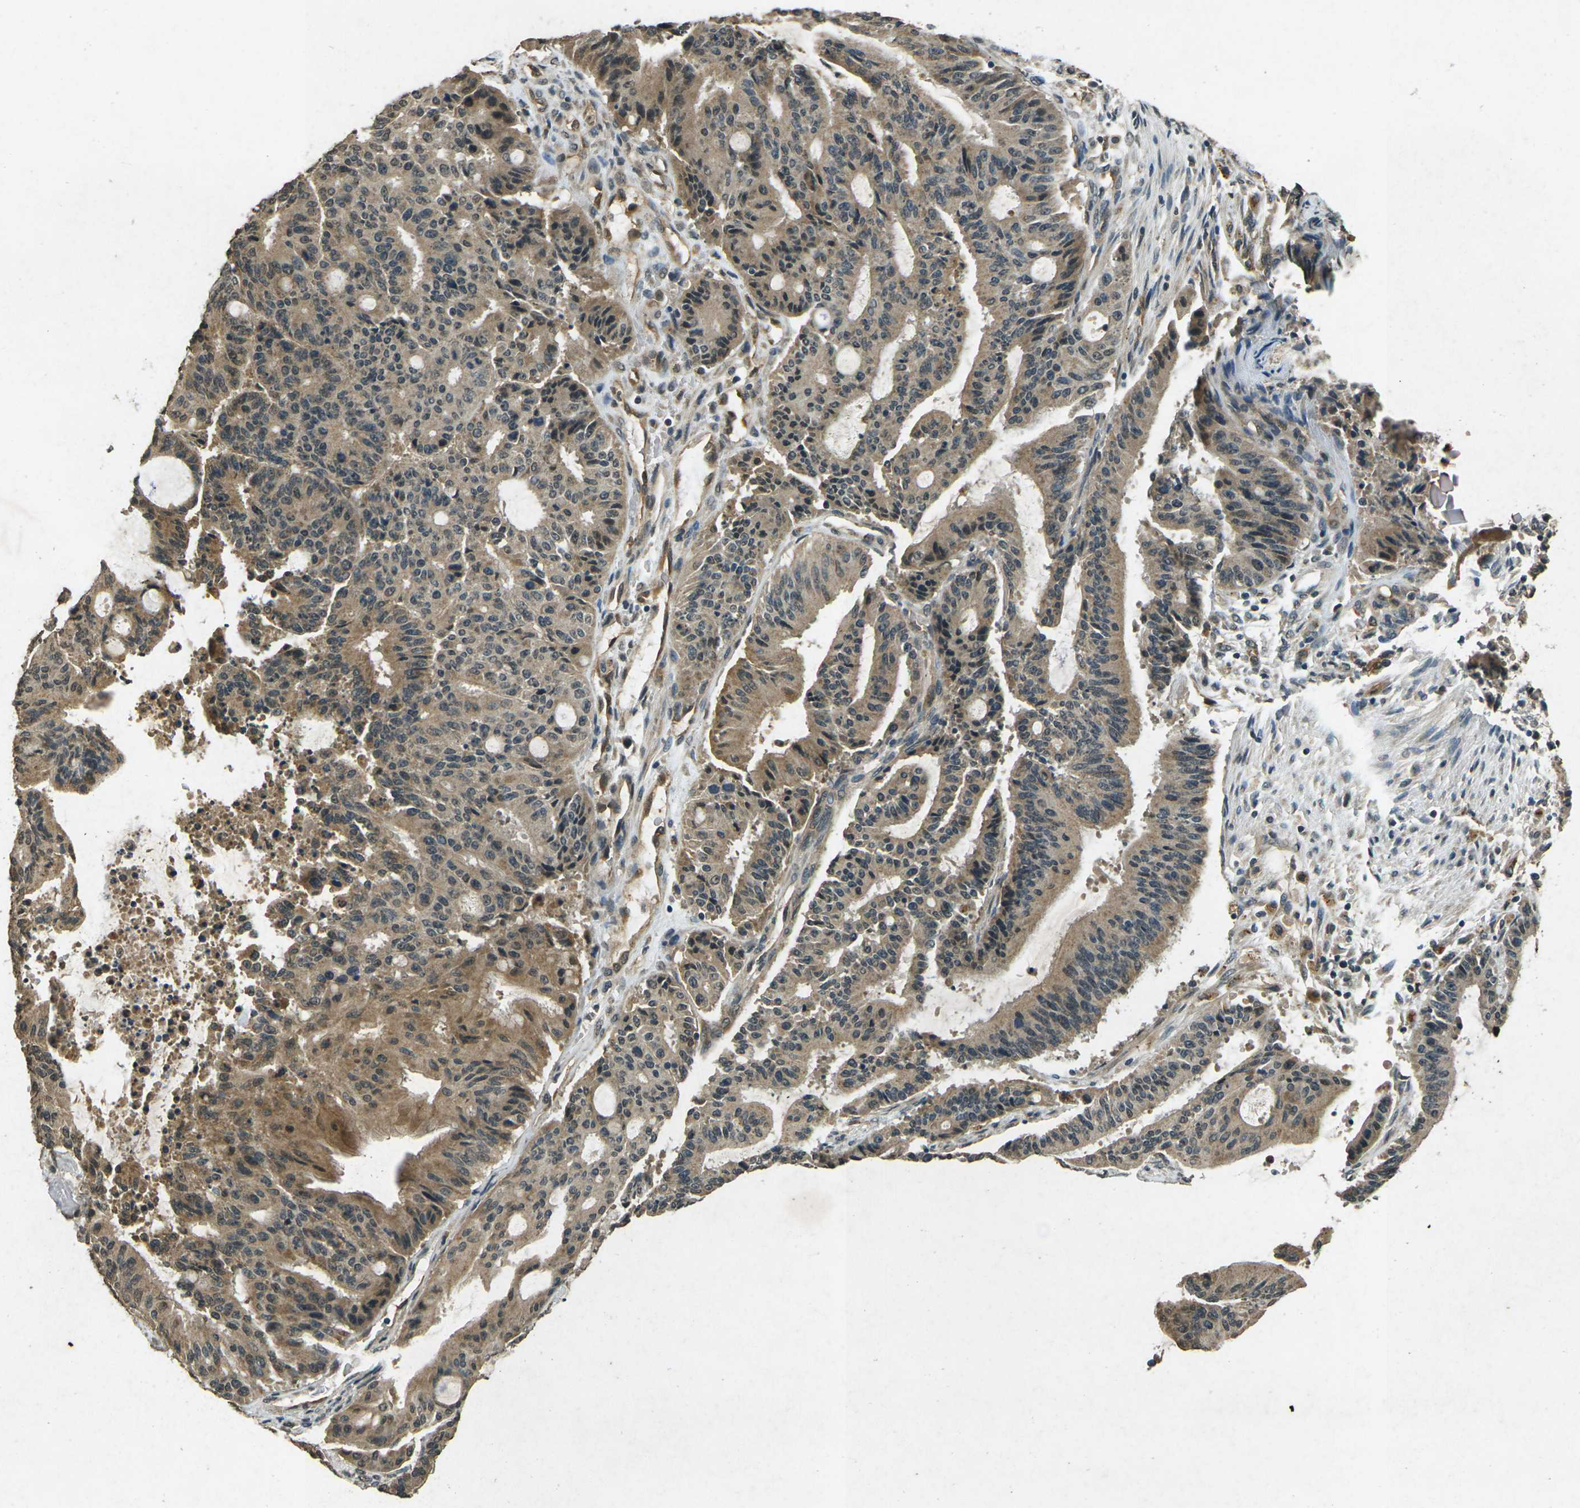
{"staining": {"intensity": "moderate", "quantity": ">75%", "location": "cytoplasmic/membranous"}, "tissue": "liver cancer", "cell_type": "Tumor cells", "image_type": "cancer", "snomed": [{"axis": "morphology", "description": "Cholangiocarcinoma"}, {"axis": "topography", "description": "Liver"}], "caption": "An image of cholangiocarcinoma (liver) stained for a protein shows moderate cytoplasmic/membranous brown staining in tumor cells.", "gene": "PDE2A", "patient": {"sex": "female", "age": 73}}